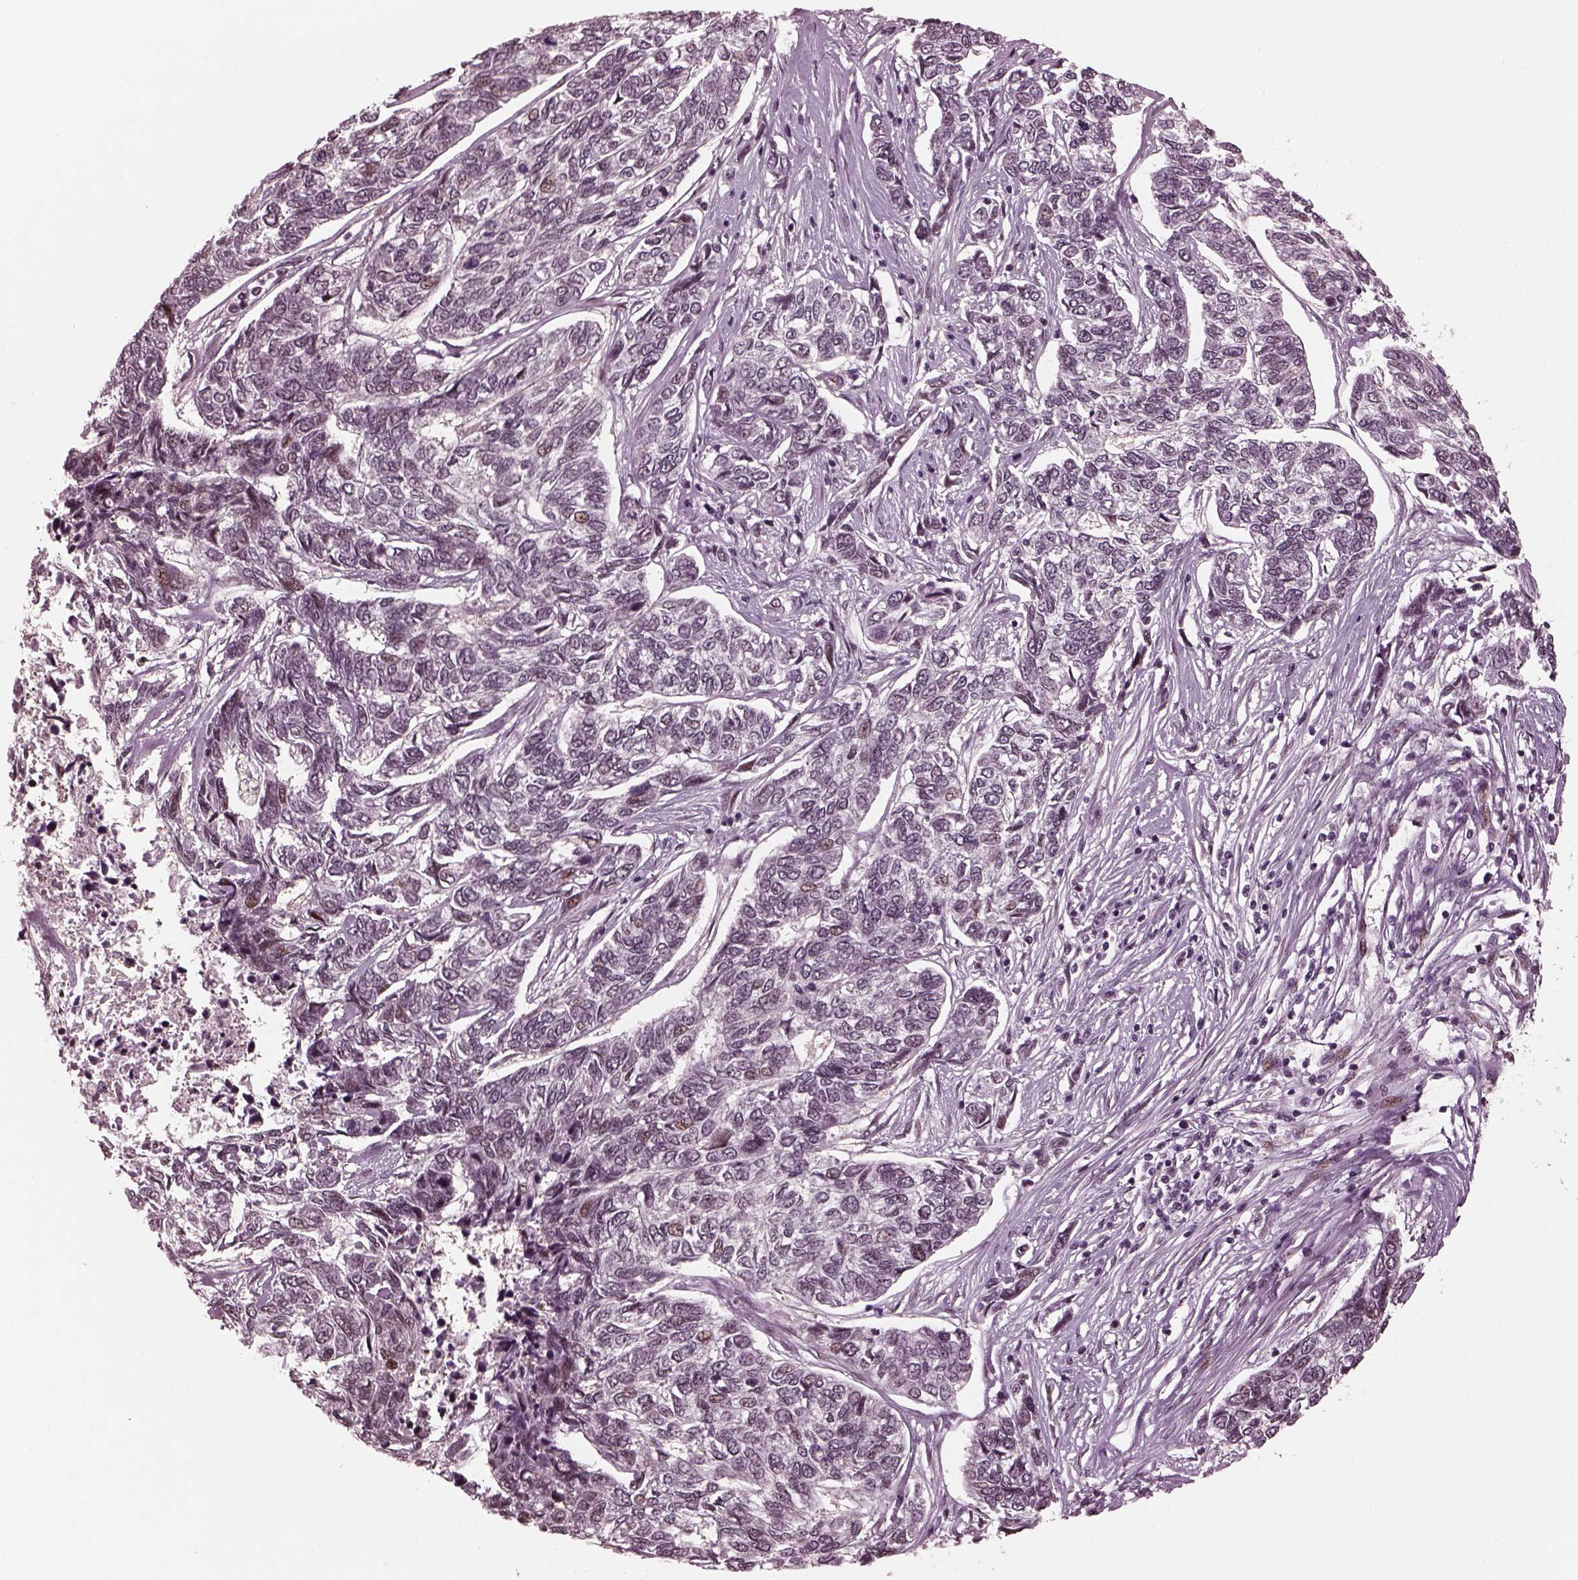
{"staining": {"intensity": "negative", "quantity": "none", "location": "none"}, "tissue": "skin cancer", "cell_type": "Tumor cells", "image_type": "cancer", "snomed": [{"axis": "morphology", "description": "Basal cell carcinoma"}, {"axis": "topography", "description": "Skin"}], "caption": "DAB (3,3'-diaminobenzidine) immunohistochemical staining of human skin cancer (basal cell carcinoma) shows no significant positivity in tumor cells.", "gene": "TRIB3", "patient": {"sex": "female", "age": 65}}